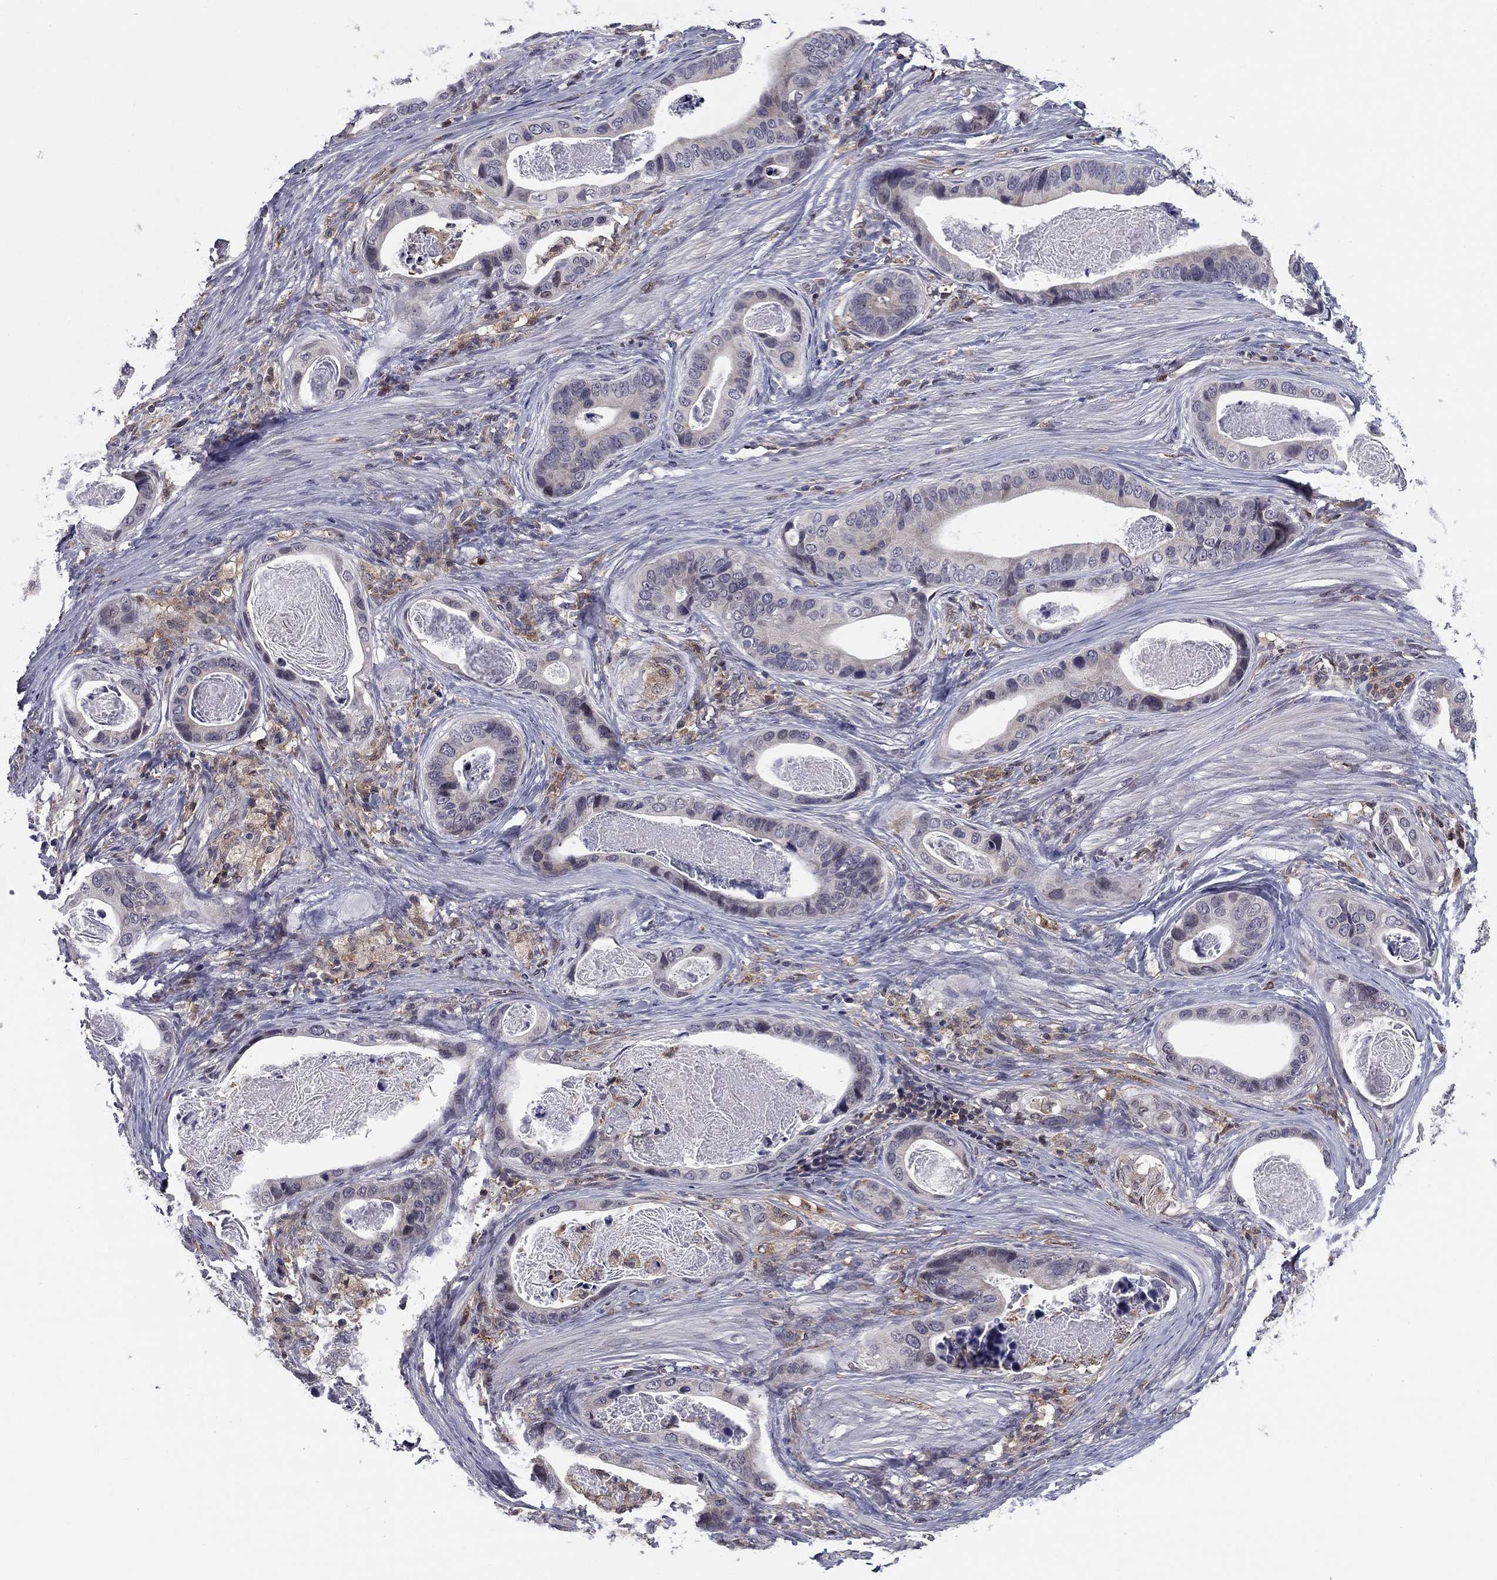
{"staining": {"intensity": "negative", "quantity": "none", "location": "none"}, "tissue": "stomach cancer", "cell_type": "Tumor cells", "image_type": "cancer", "snomed": [{"axis": "morphology", "description": "Adenocarcinoma, NOS"}, {"axis": "topography", "description": "Stomach"}], "caption": "Adenocarcinoma (stomach) was stained to show a protein in brown. There is no significant expression in tumor cells.", "gene": "PLCB2", "patient": {"sex": "male", "age": 84}}